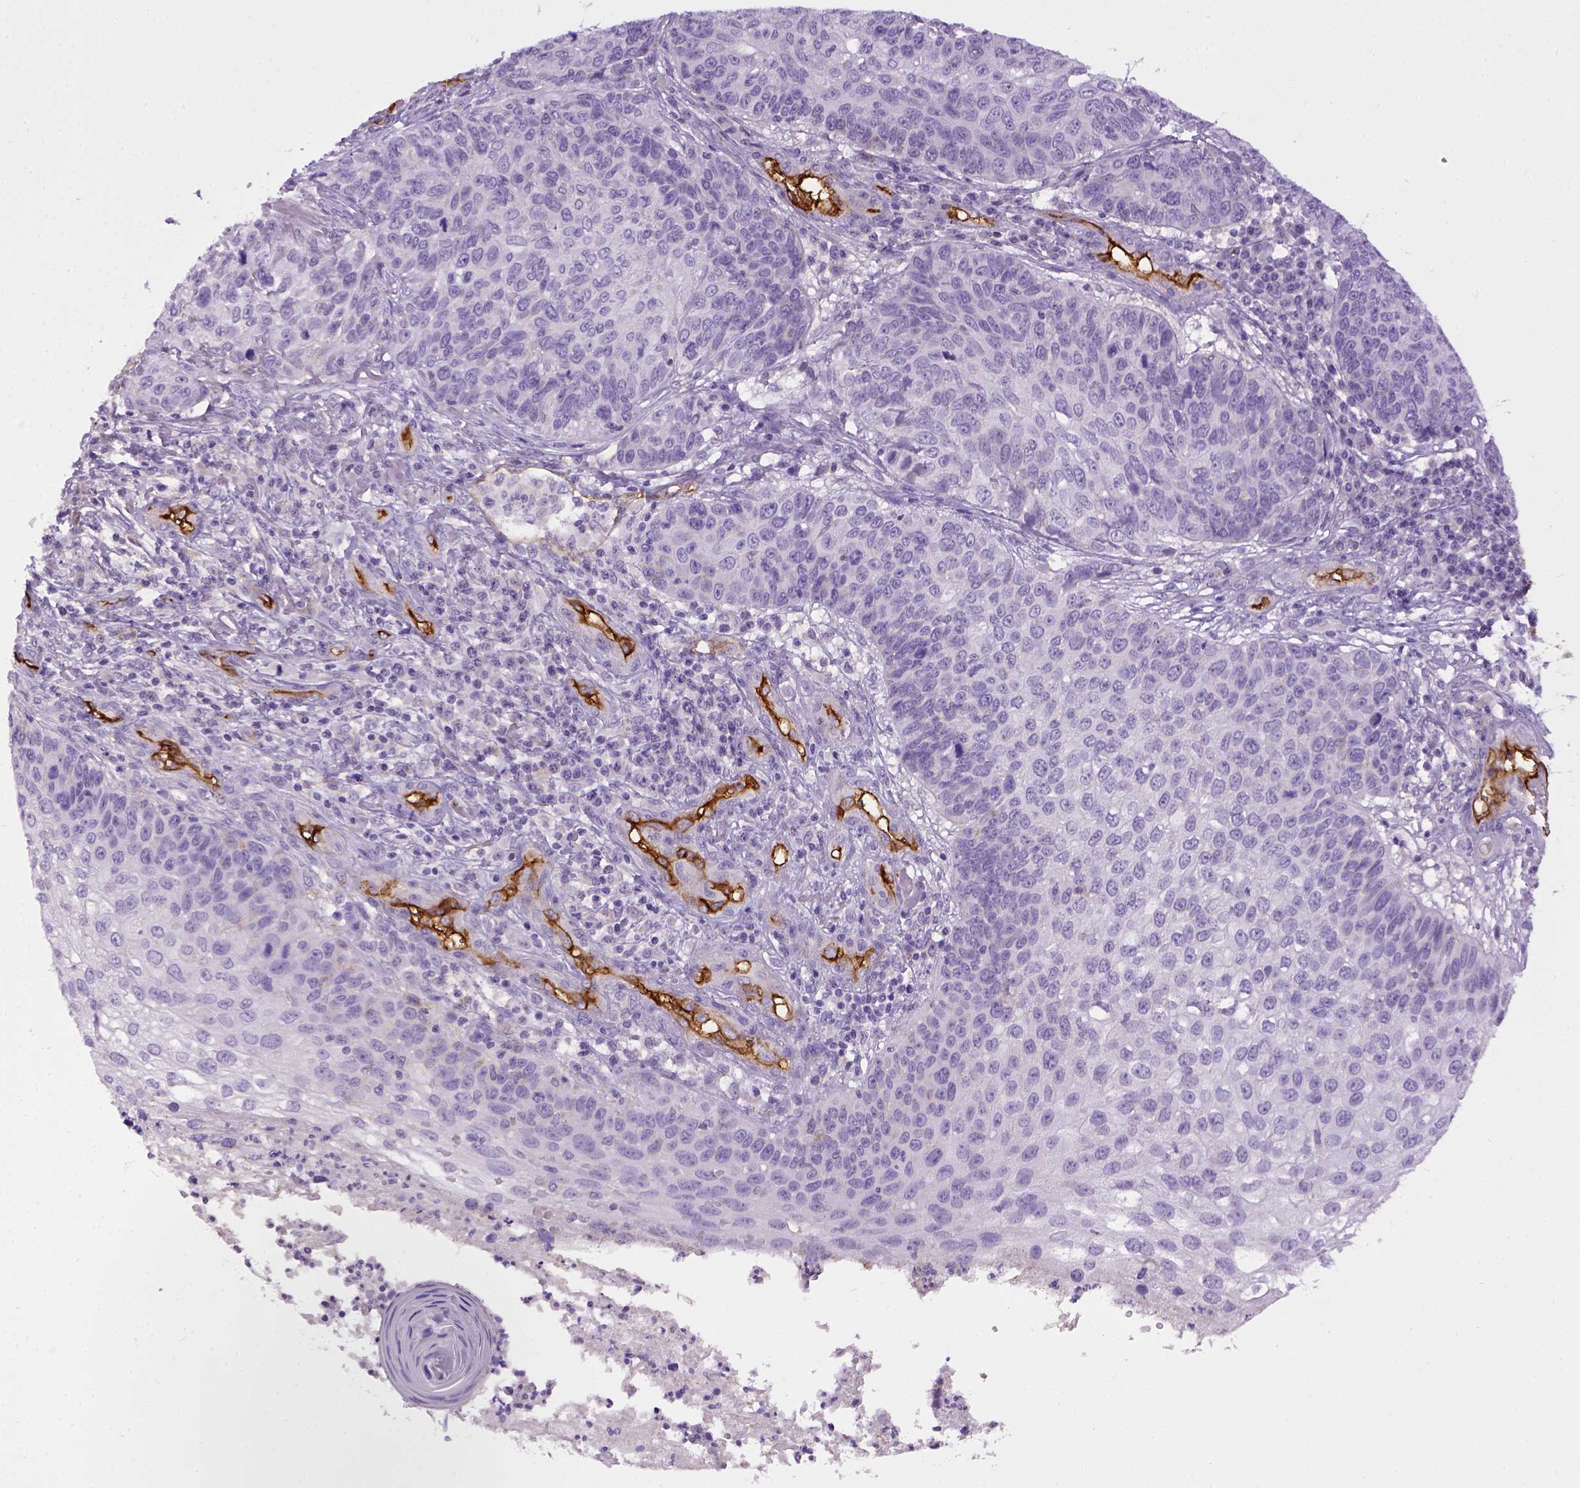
{"staining": {"intensity": "negative", "quantity": "none", "location": "none"}, "tissue": "skin cancer", "cell_type": "Tumor cells", "image_type": "cancer", "snomed": [{"axis": "morphology", "description": "Squamous cell carcinoma, NOS"}, {"axis": "topography", "description": "Skin"}], "caption": "Immunohistochemical staining of human skin cancer (squamous cell carcinoma) displays no significant positivity in tumor cells.", "gene": "ENG", "patient": {"sex": "male", "age": 92}}